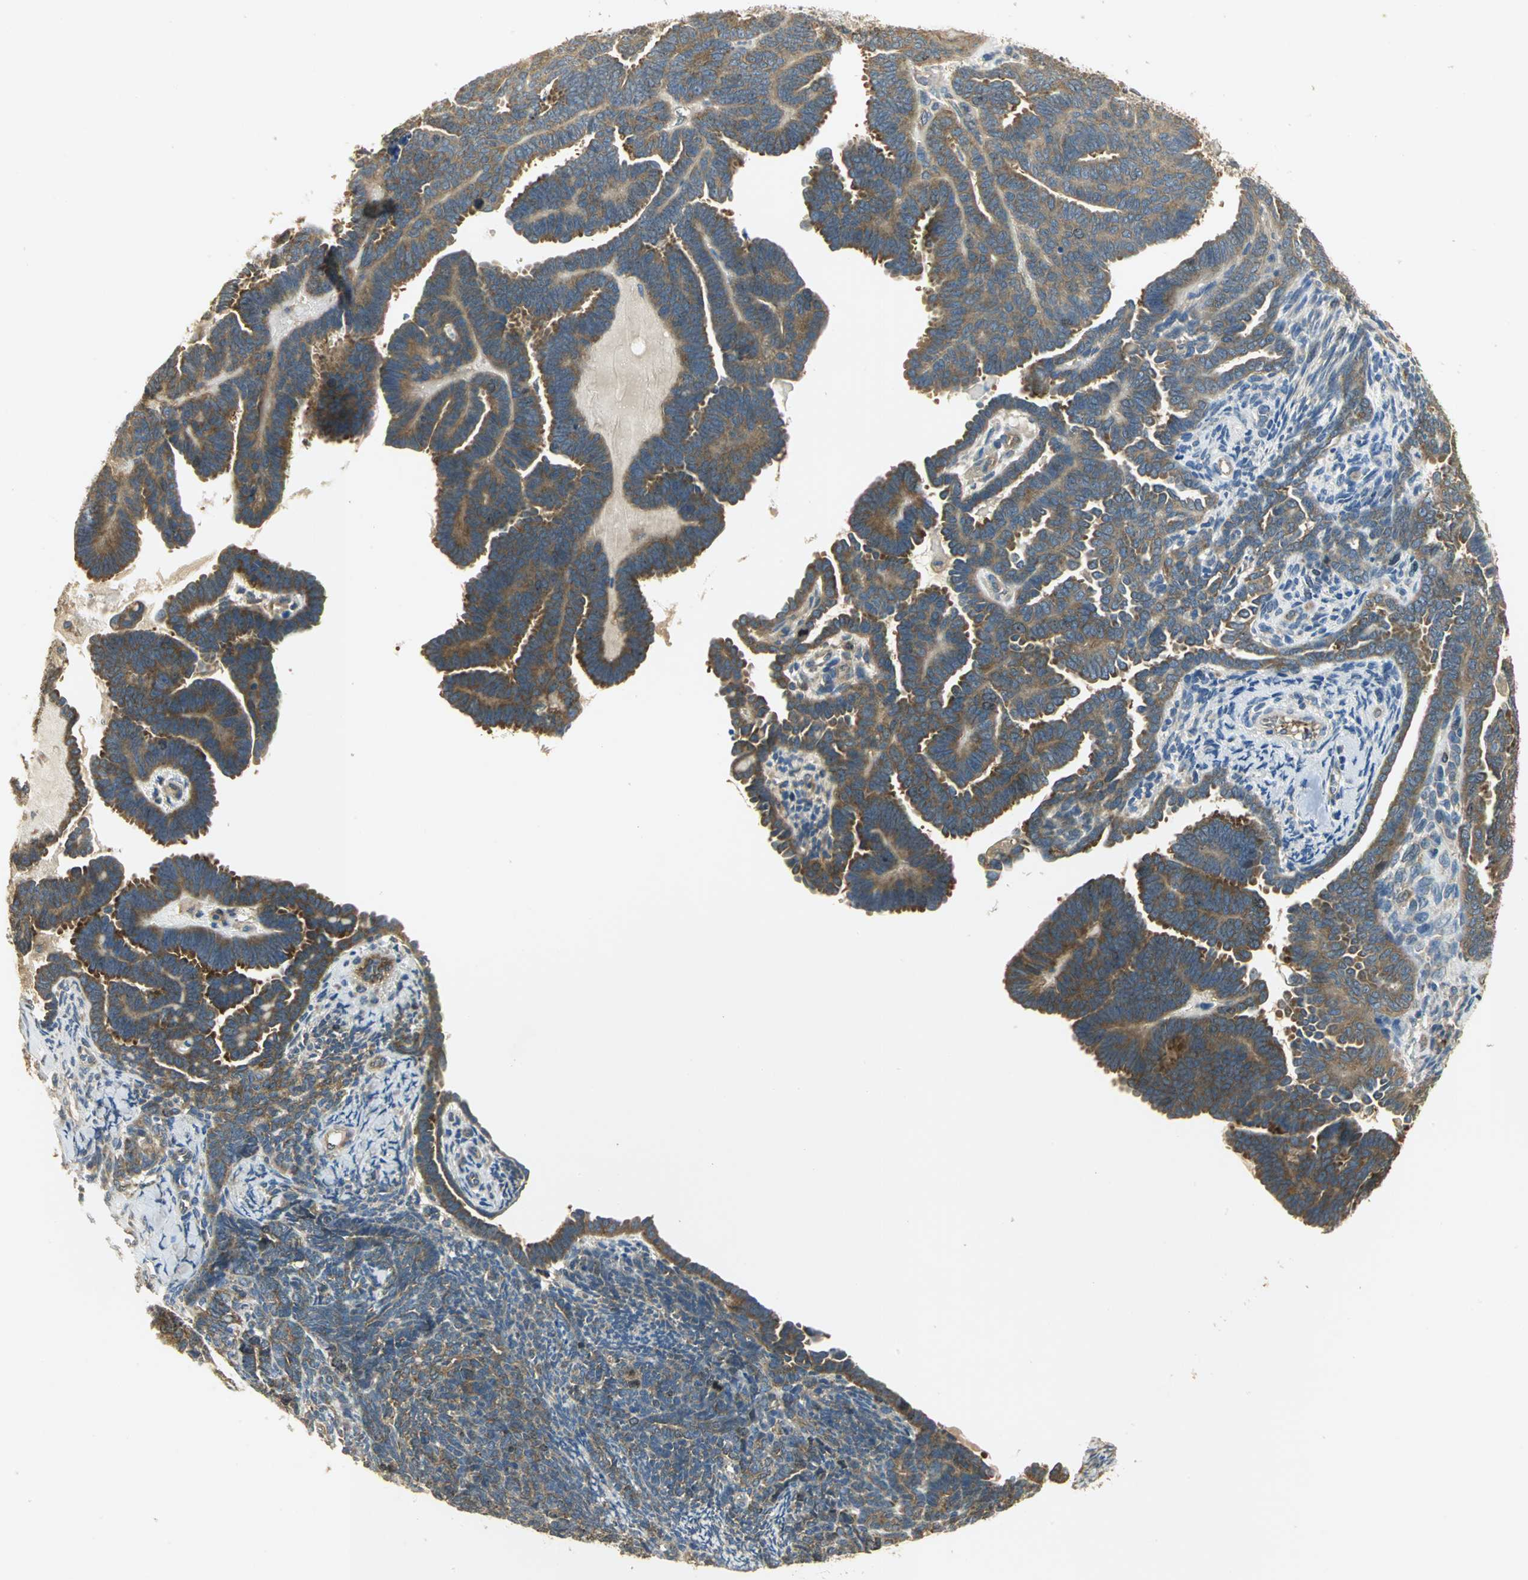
{"staining": {"intensity": "moderate", "quantity": ">75%", "location": "cytoplasmic/membranous"}, "tissue": "endometrial cancer", "cell_type": "Tumor cells", "image_type": "cancer", "snomed": [{"axis": "morphology", "description": "Neoplasm, malignant, NOS"}, {"axis": "topography", "description": "Endometrium"}], "caption": "Immunohistochemical staining of endometrial neoplasm (malignant) shows moderate cytoplasmic/membranous protein staining in approximately >75% of tumor cells.", "gene": "RARS1", "patient": {"sex": "female", "age": 74}}